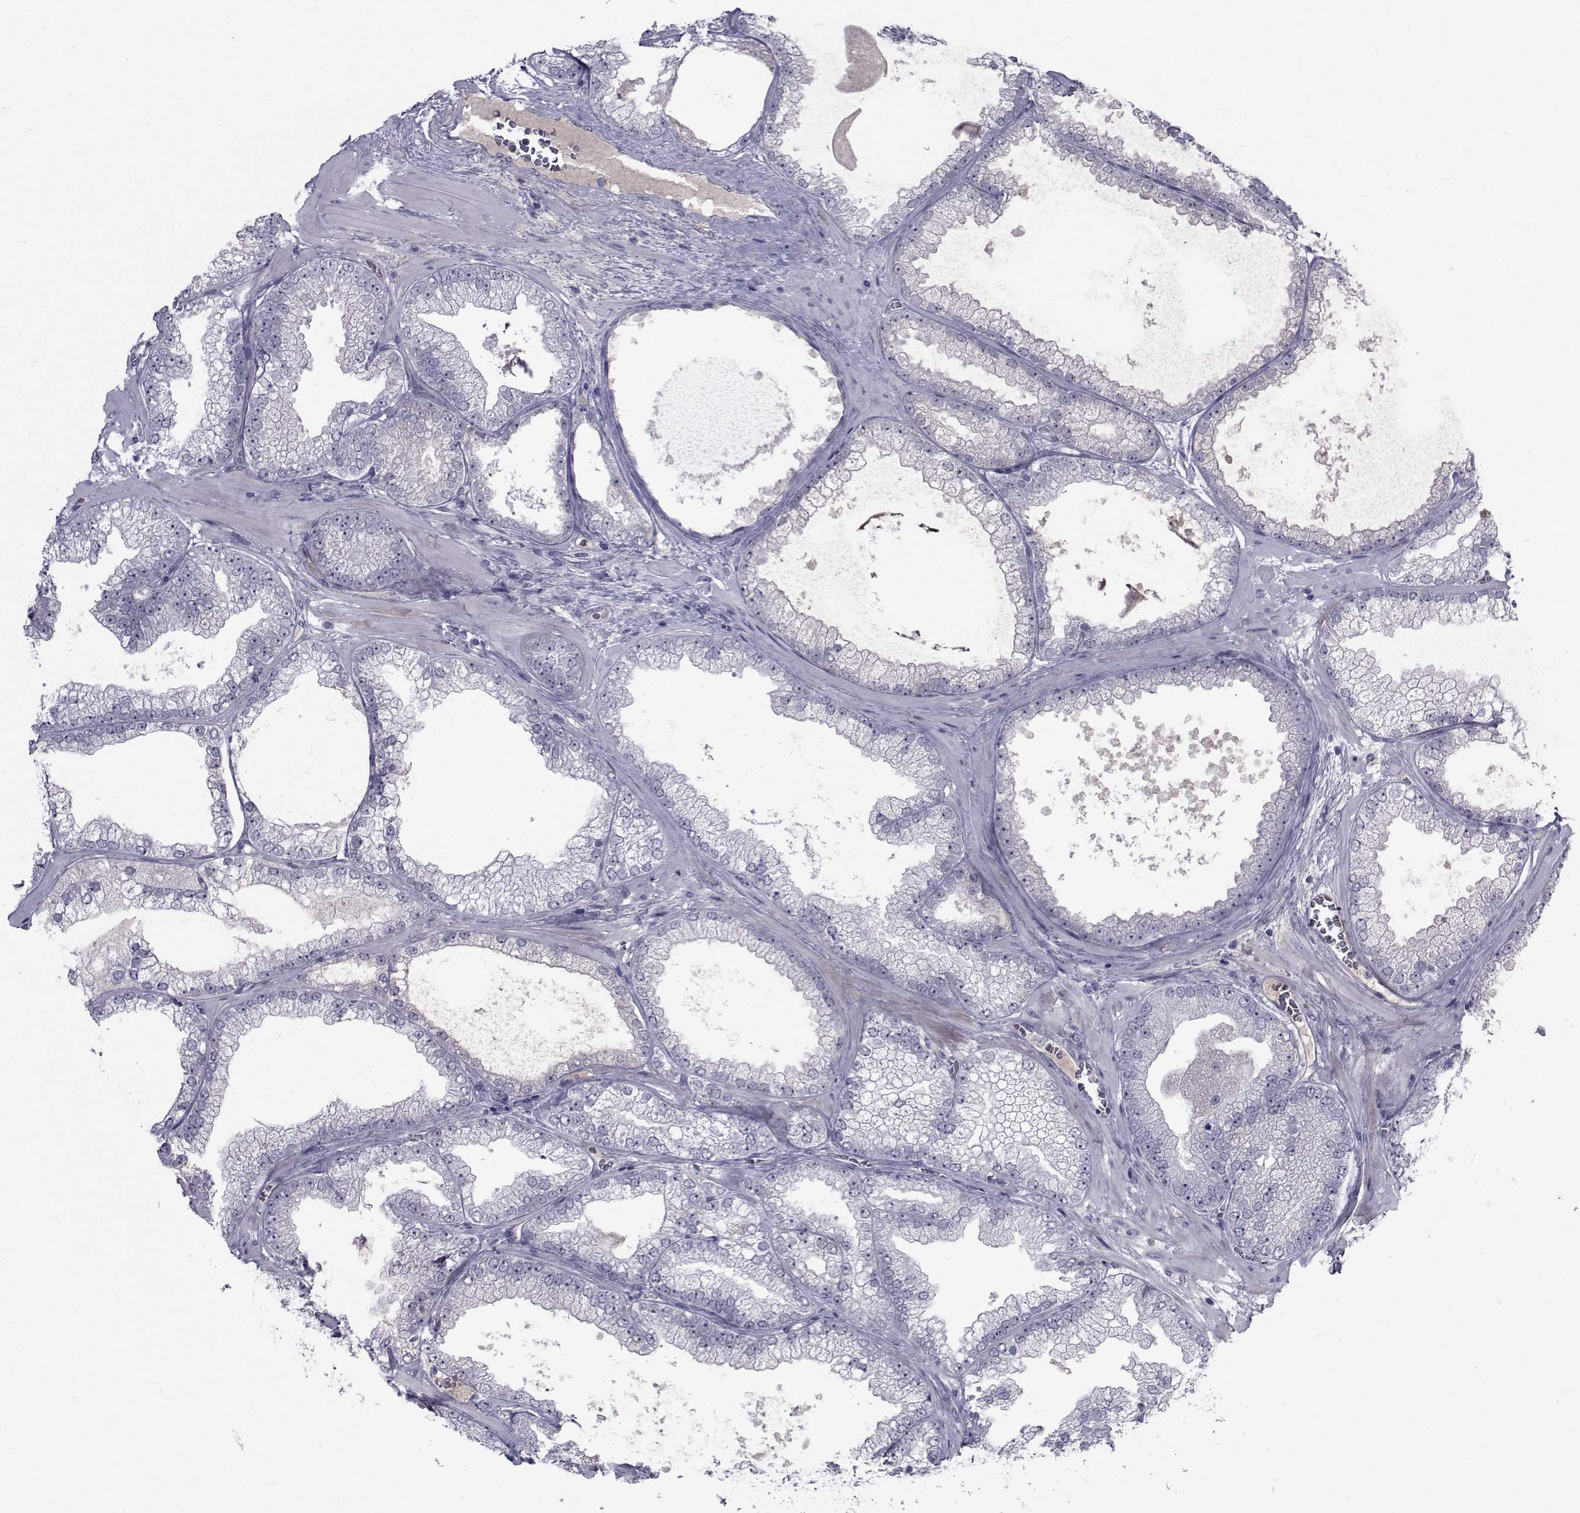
{"staining": {"intensity": "negative", "quantity": "none", "location": "none"}, "tissue": "prostate cancer", "cell_type": "Tumor cells", "image_type": "cancer", "snomed": [{"axis": "morphology", "description": "Adenocarcinoma, Low grade"}, {"axis": "topography", "description": "Prostate"}], "caption": "Photomicrograph shows no protein expression in tumor cells of prostate low-grade adenocarcinoma tissue.", "gene": "PAX2", "patient": {"sex": "male", "age": 57}}